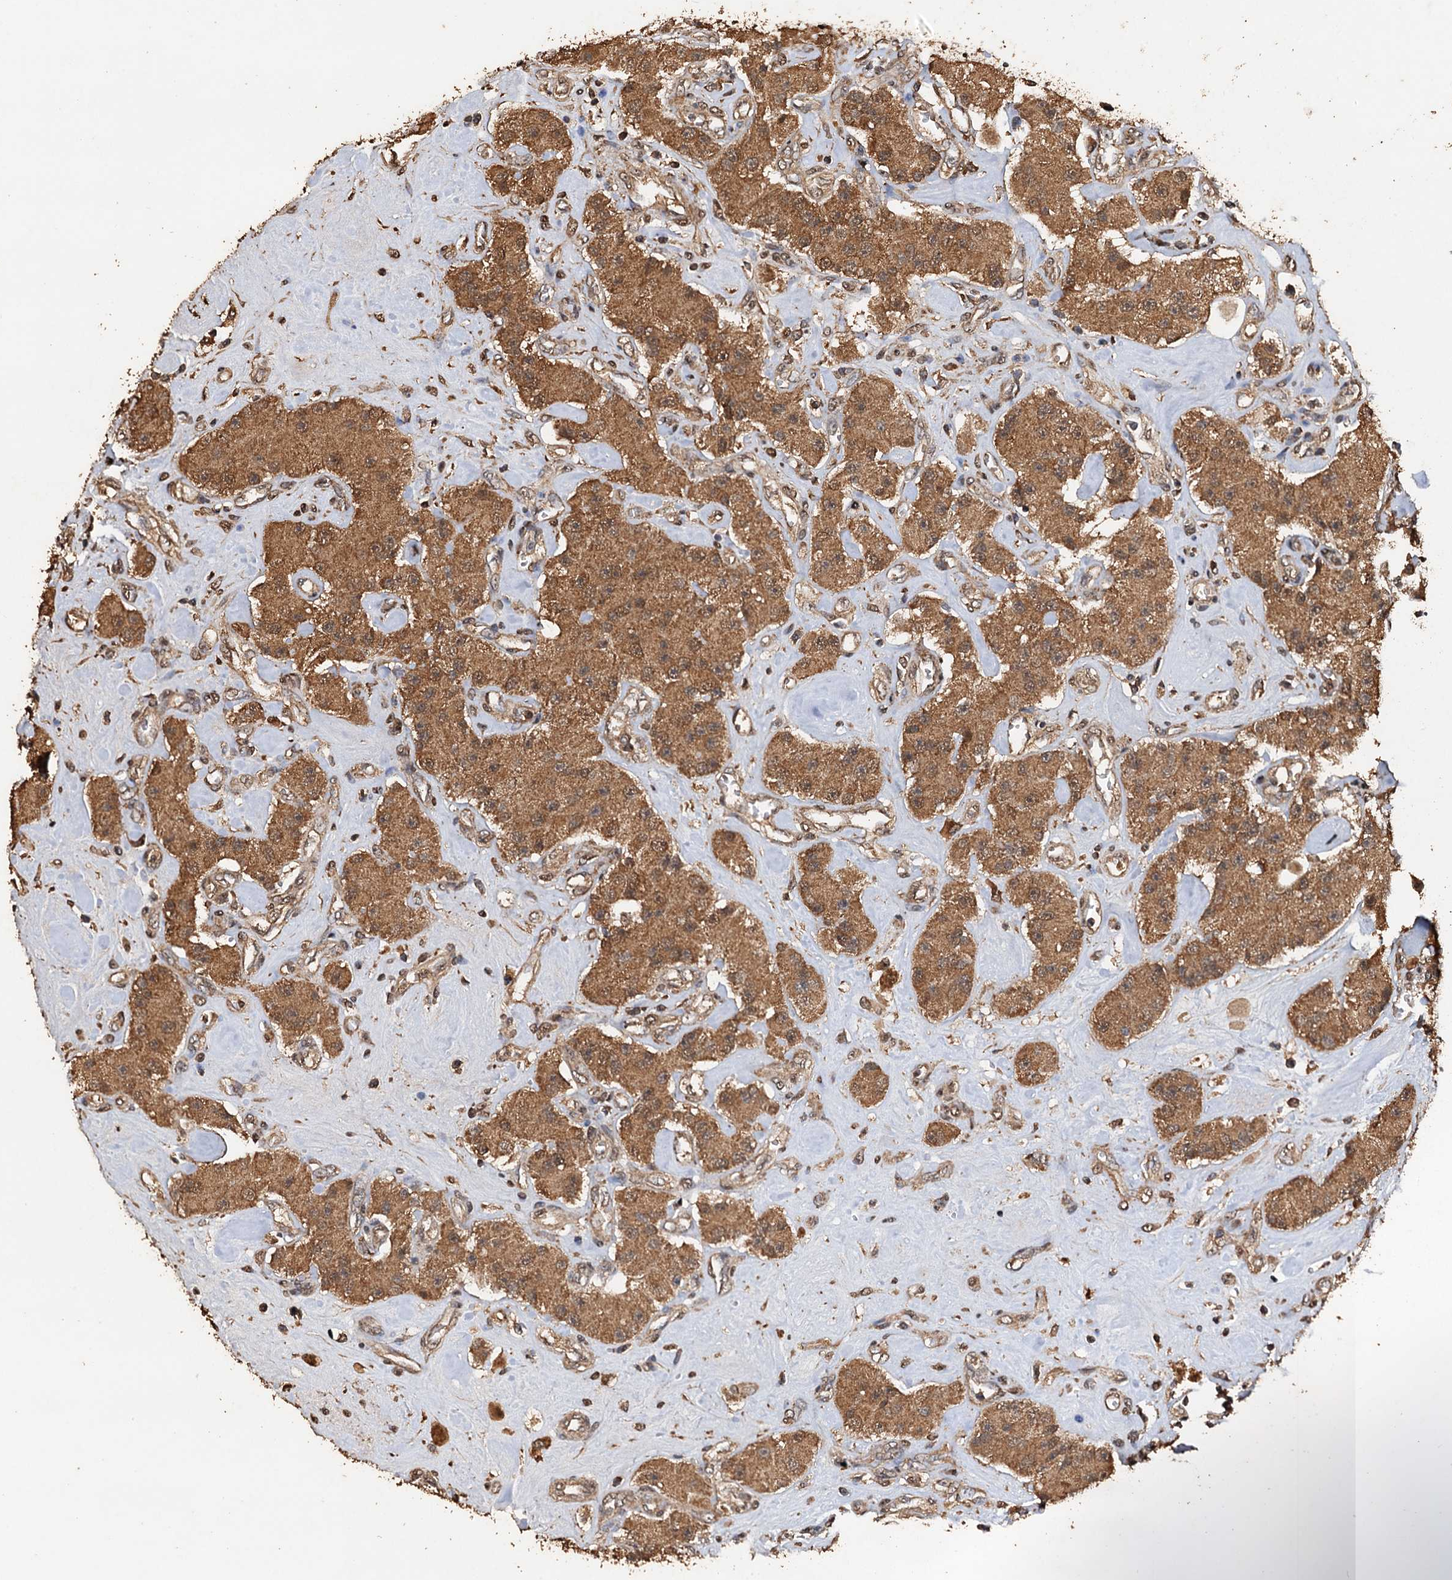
{"staining": {"intensity": "moderate", "quantity": ">75%", "location": "cytoplasmic/membranous"}, "tissue": "carcinoid", "cell_type": "Tumor cells", "image_type": "cancer", "snomed": [{"axis": "morphology", "description": "Carcinoid, malignant, NOS"}, {"axis": "topography", "description": "Pancreas"}], "caption": "Human carcinoid (malignant) stained with a brown dye exhibits moderate cytoplasmic/membranous positive staining in approximately >75% of tumor cells.", "gene": "PSMD9", "patient": {"sex": "male", "age": 41}}